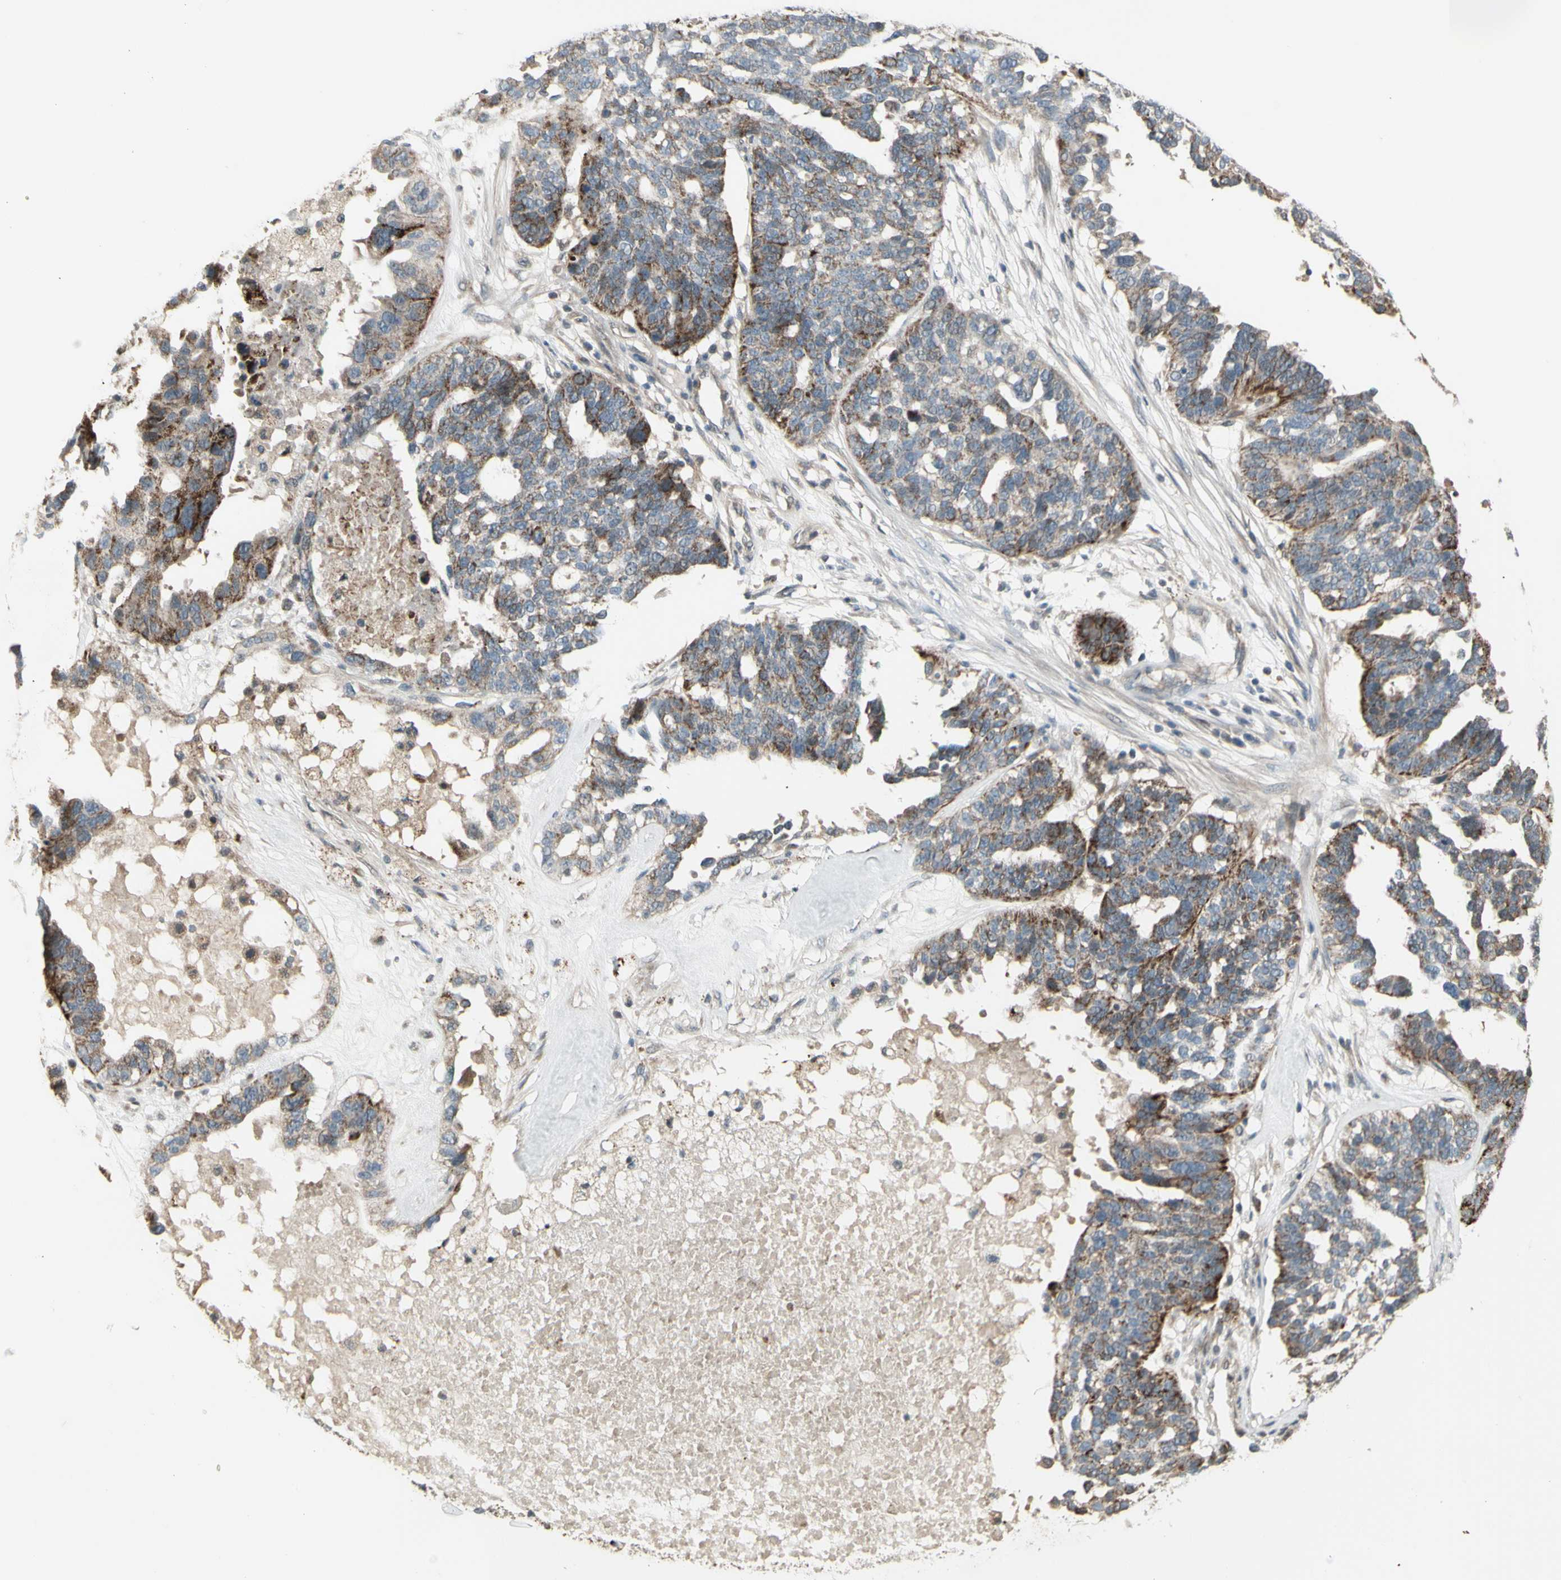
{"staining": {"intensity": "moderate", "quantity": ">75%", "location": "cytoplasmic/membranous"}, "tissue": "ovarian cancer", "cell_type": "Tumor cells", "image_type": "cancer", "snomed": [{"axis": "morphology", "description": "Cystadenocarcinoma, serous, NOS"}, {"axis": "topography", "description": "Ovary"}], "caption": "Immunohistochemistry (IHC) image of human ovarian cancer (serous cystadenocarcinoma) stained for a protein (brown), which shows medium levels of moderate cytoplasmic/membranous expression in about >75% of tumor cells.", "gene": "OSTM1", "patient": {"sex": "female", "age": 59}}